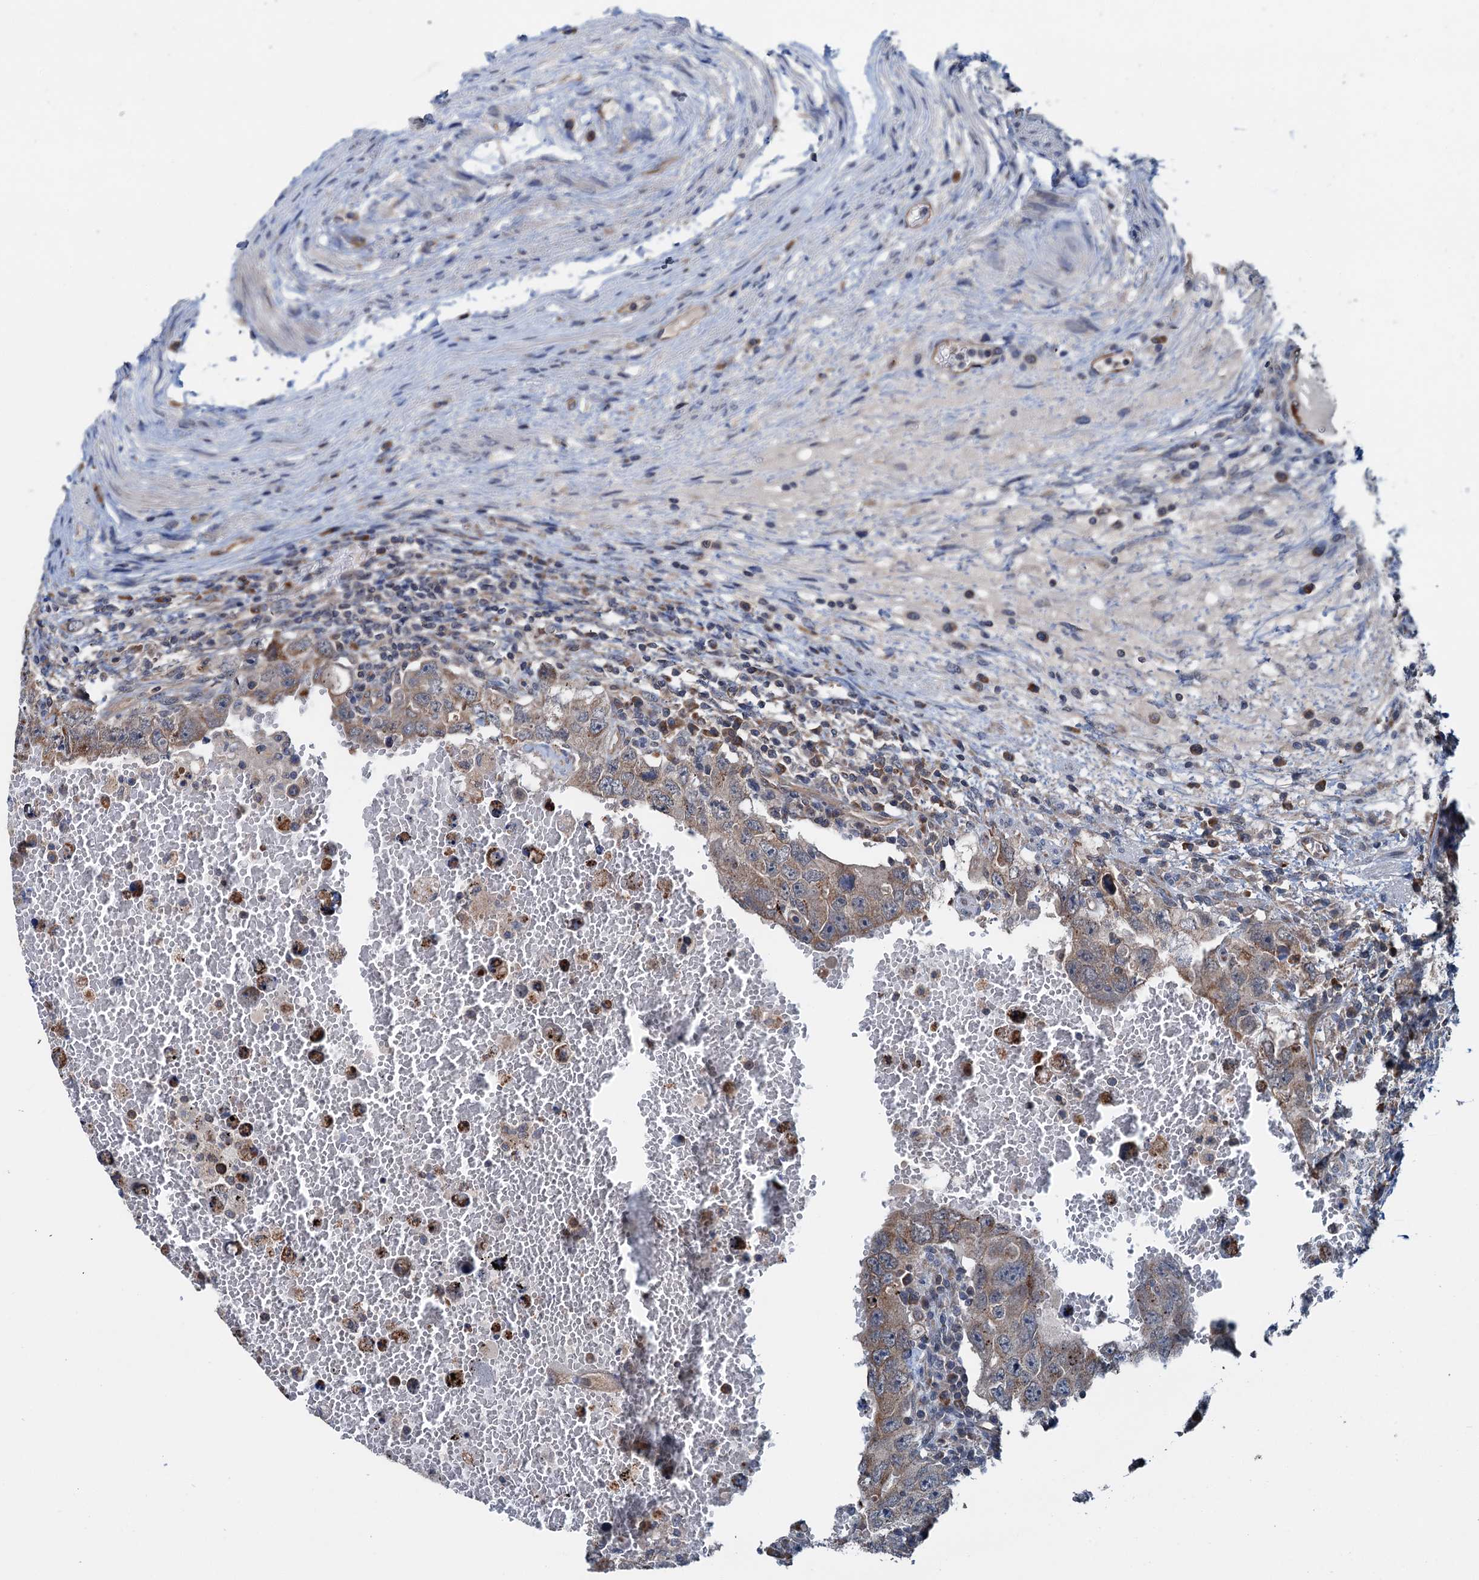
{"staining": {"intensity": "weak", "quantity": ">75%", "location": "cytoplasmic/membranous"}, "tissue": "testis cancer", "cell_type": "Tumor cells", "image_type": "cancer", "snomed": [{"axis": "morphology", "description": "Carcinoma, Embryonal, NOS"}, {"axis": "topography", "description": "Testis"}], "caption": "Brown immunohistochemical staining in testis cancer (embryonal carcinoma) exhibits weak cytoplasmic/membranous expression in approximately >75% of tumor cells.", "gene": "ELAC1", "patient": {"sex": "male", "age": 26}}